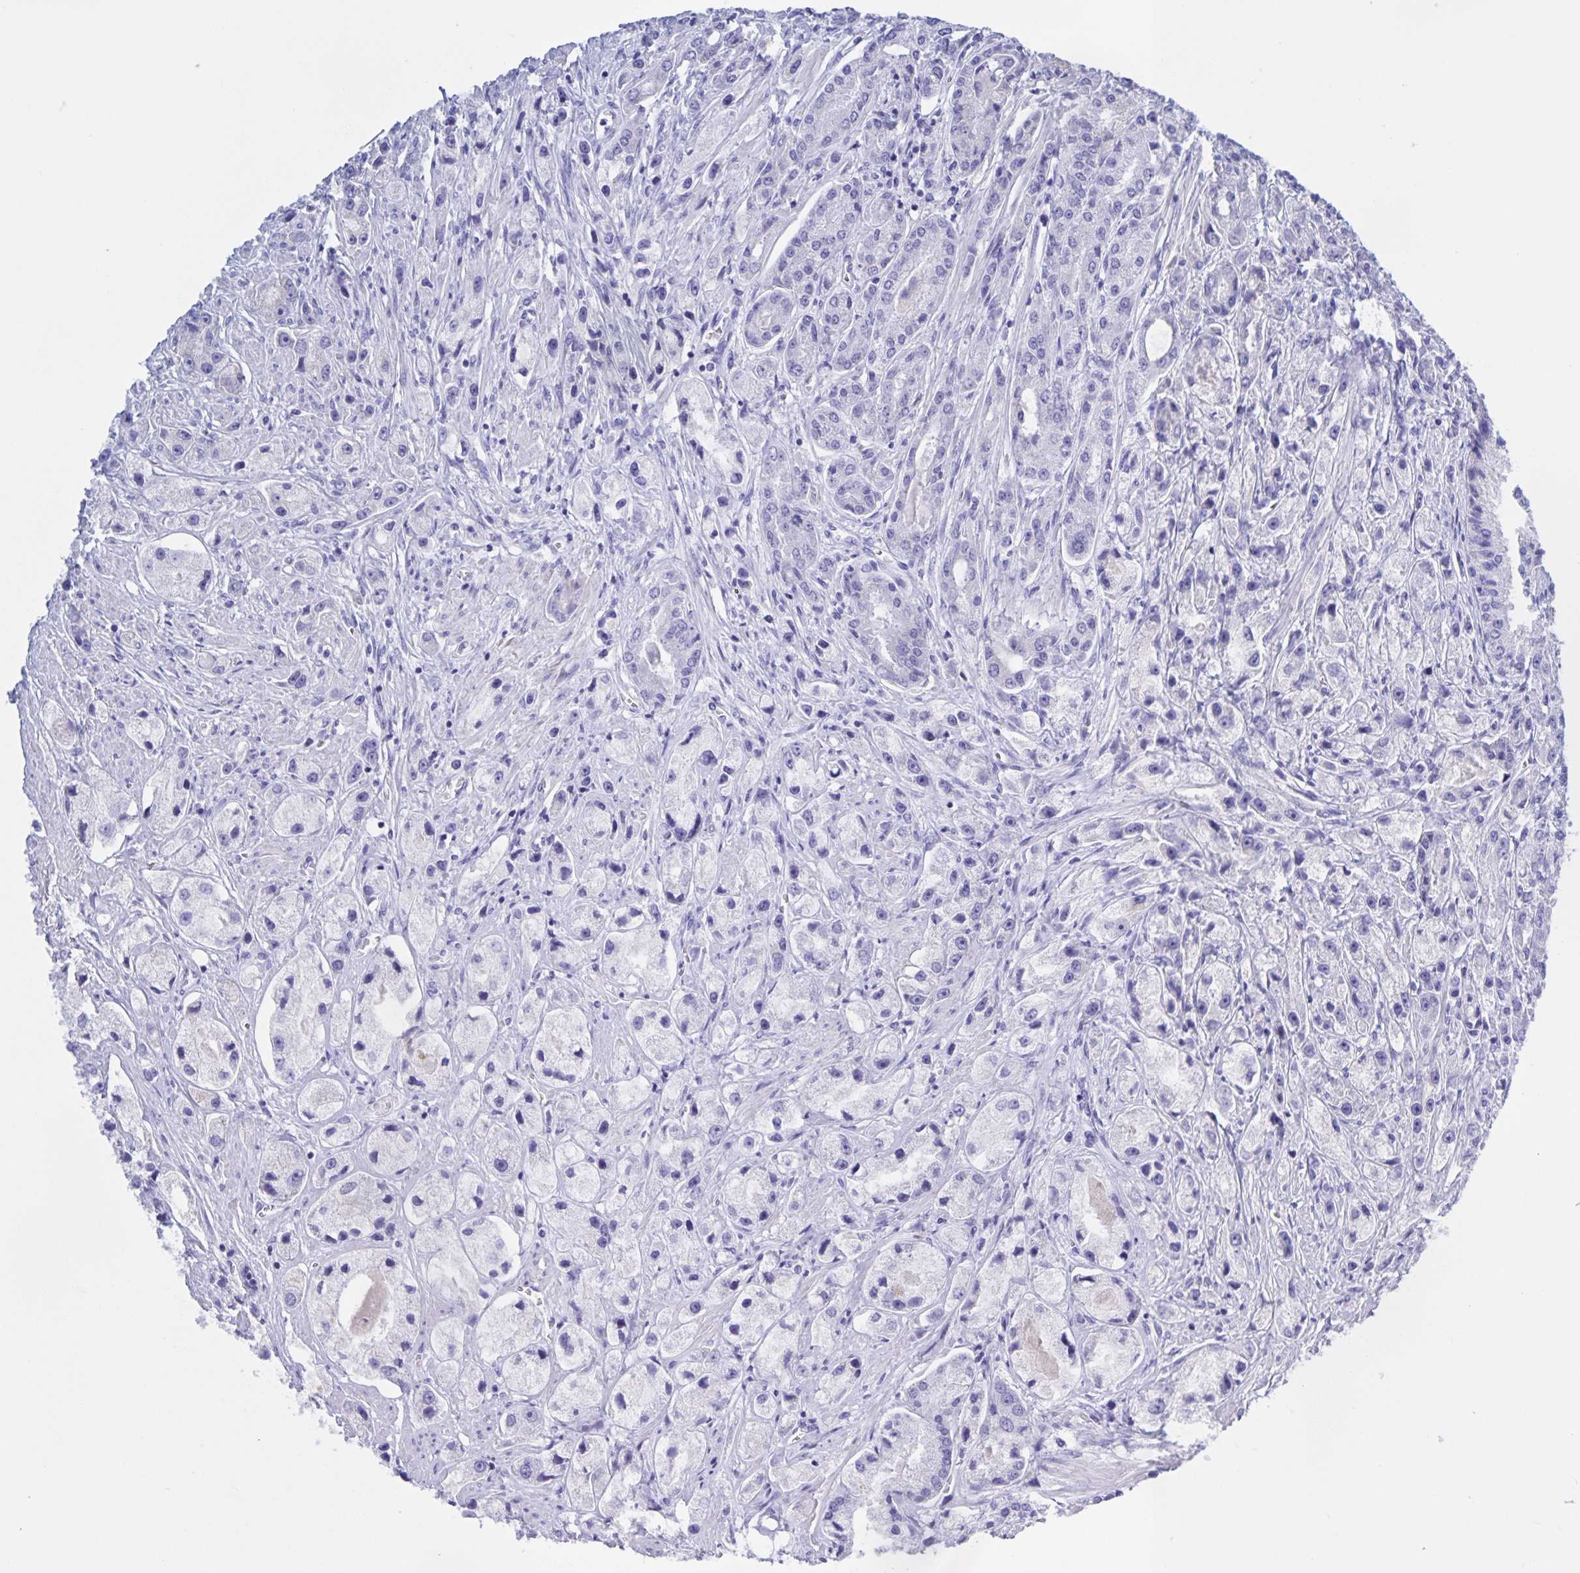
{"staining": {"intensity": "negative", "quantity": "none", "location": "none"}, "tissue": "prostate cancer", "cell_type": "Tumor cells", "image_type": "cancer", "snomed": [{"axis": "morphology", "description": "Adenocarcinoma, High grade"}, {"axis": "topography", "description": "Prostate"}], "caption": "An image of prostate high-grade adenocarcinoma stained for a protein reveals no brown staining in tumor cells.", "gene": "CATSPER4", "patient": {"sex": "male", "age": 67}}